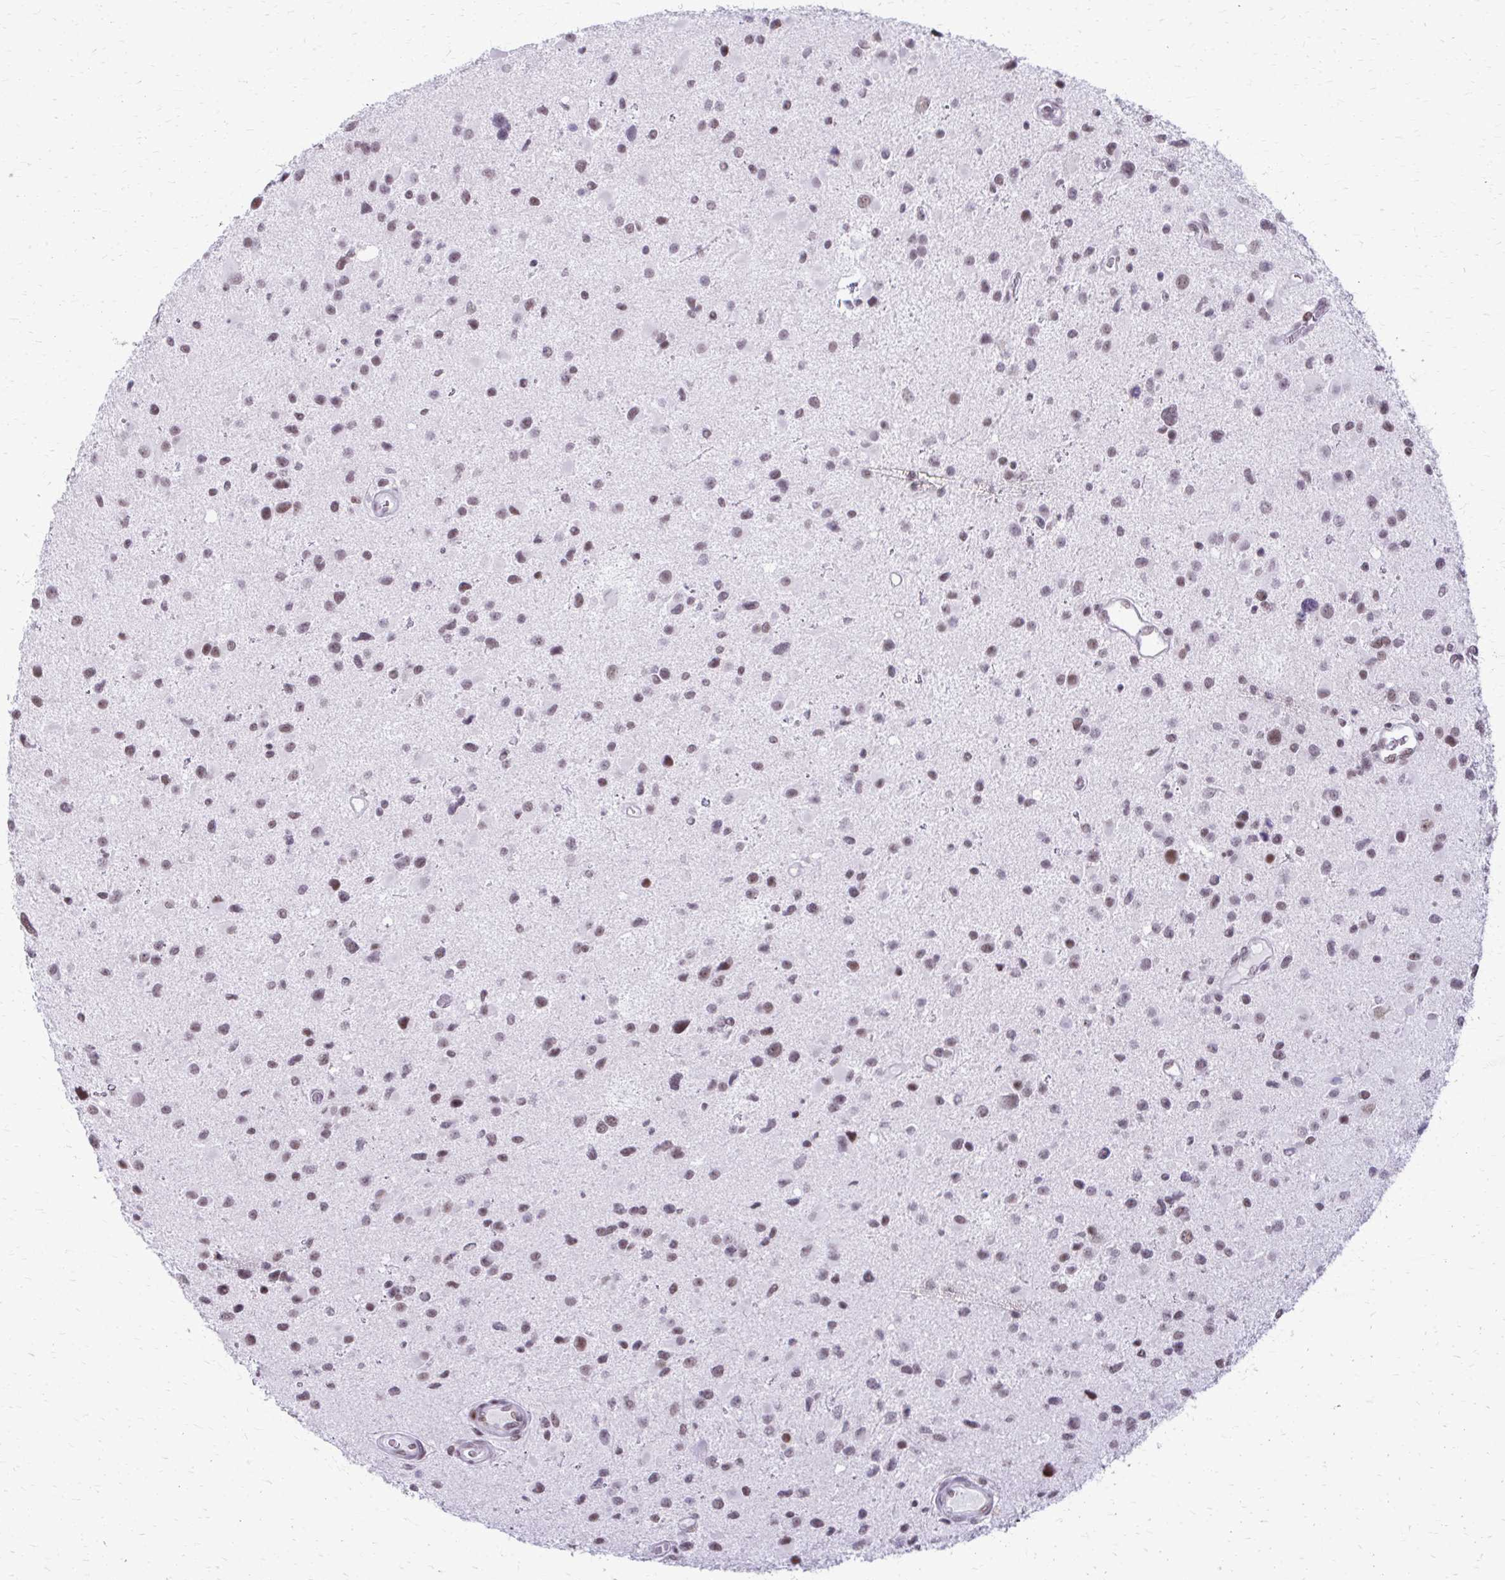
{"staining": {"intensity": "weak", "quantity": "25%-75%", "location": "nuclear"}, "tissue": "glioma", "cell_type": "Tumor cells", "image_type": "cancer", "snomed": [{"axis": "morphology", "description": "Glioma, malignant, Low grade"}, {"axis": "topography", "description": "Brain"}], "caption": "The image reveals immunohistochemical staining of malignant glioma (low-grade). There is weak nuclear positivity is identified in approximately 25%-75% of tumor cells. Using DAB (brown) and hematoxylin (blue) stains, captured at high magnification using brightfield microscopy.", "gene": "SS18", "patient": {"sex": "female", "age": 32}}